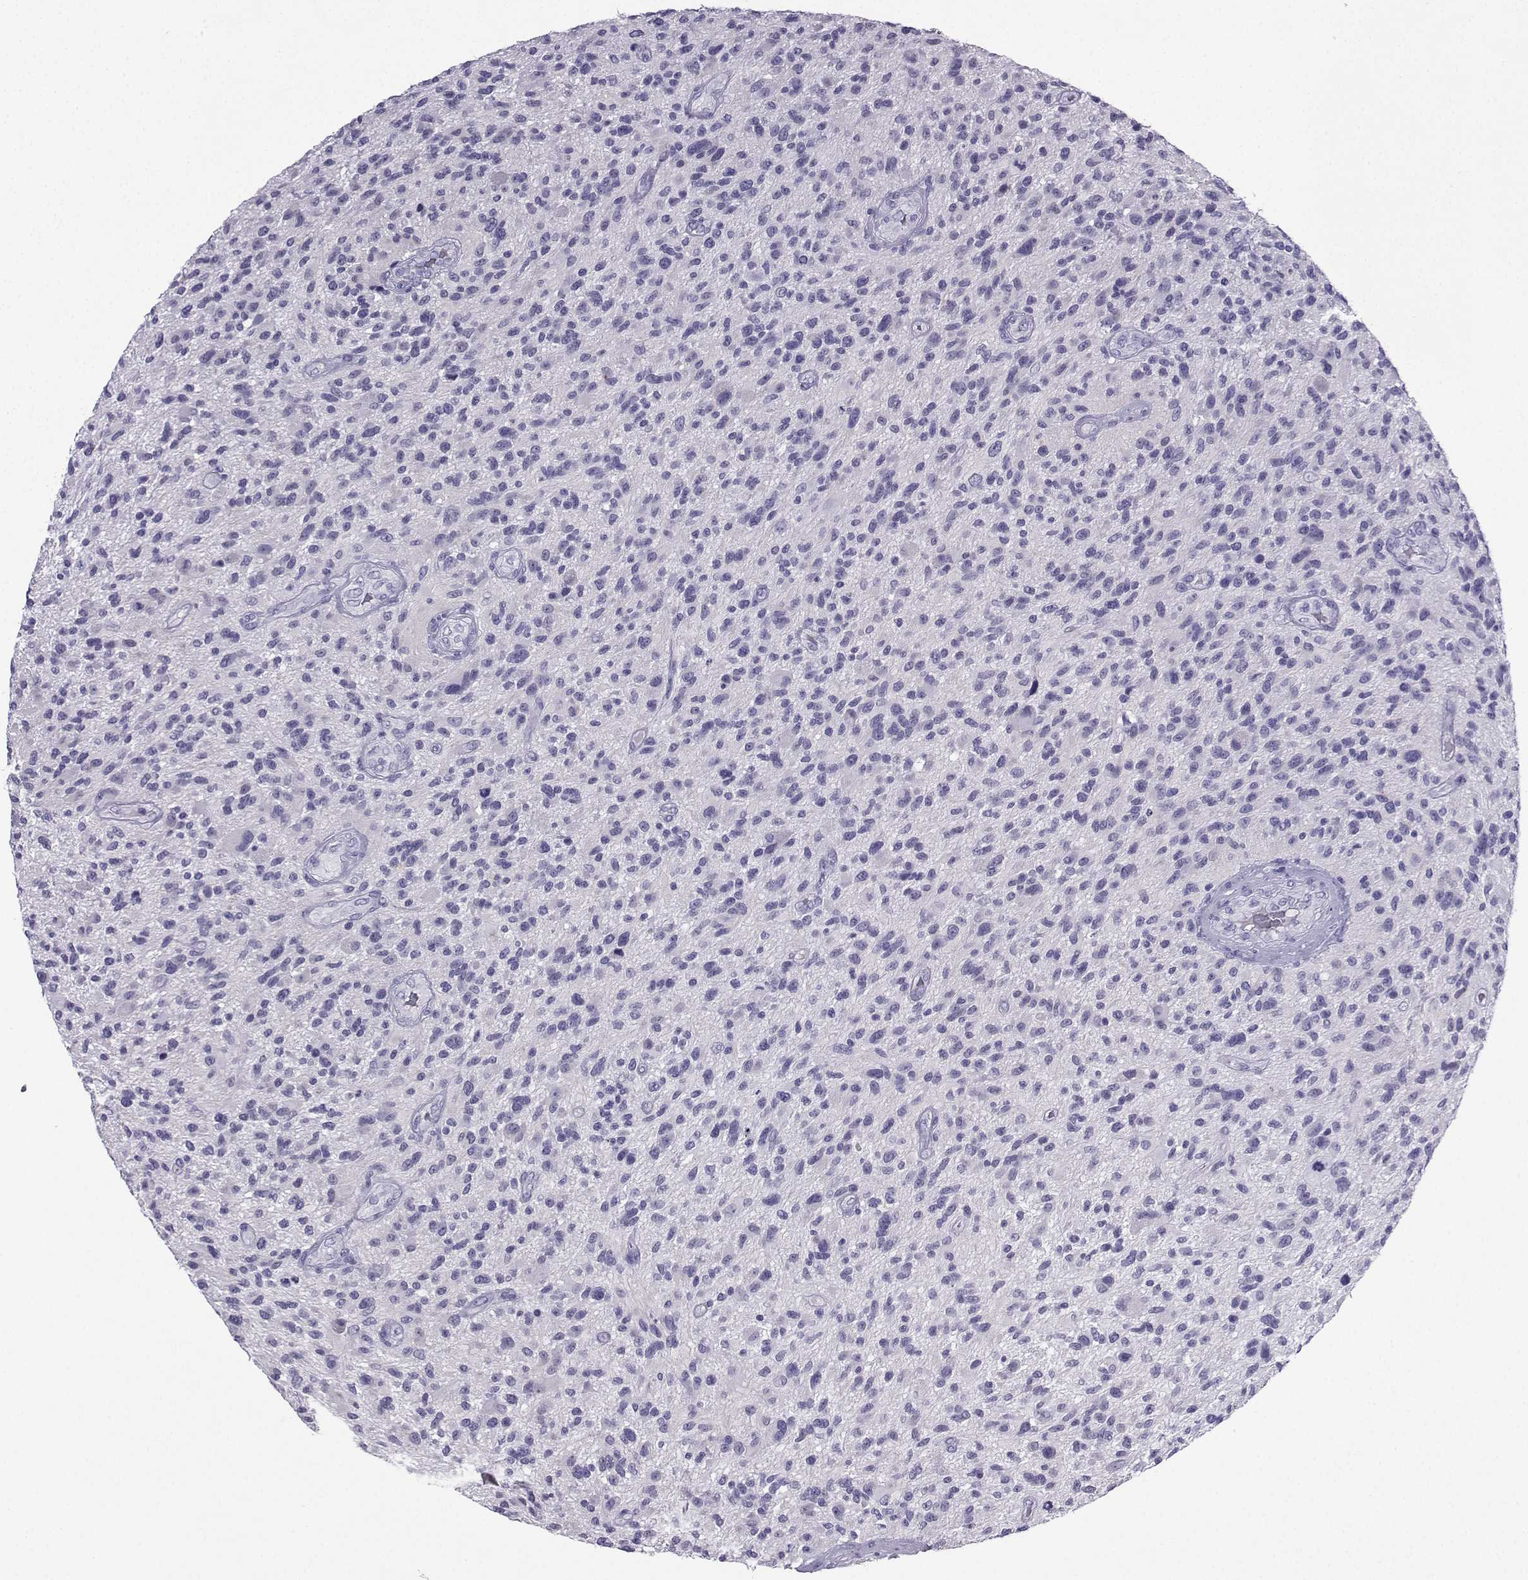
{"staining": {"intensity": "negative", "quantity": "none", "location": "none"}, "tissue": "glioma", "cell_type": "Tumor cells", "image_type": "cancer", "snomed": [{"axis": "morphology", "description": "Glioma, malignant, High grade"}, {"axis": "topography", "description": "Brain"}], "caption": "There is no significant positivity in tumor cells of malignant high-grade glioma.", "gene": "SLC18A2", "patient": {"sex": "male", "age": 47}}